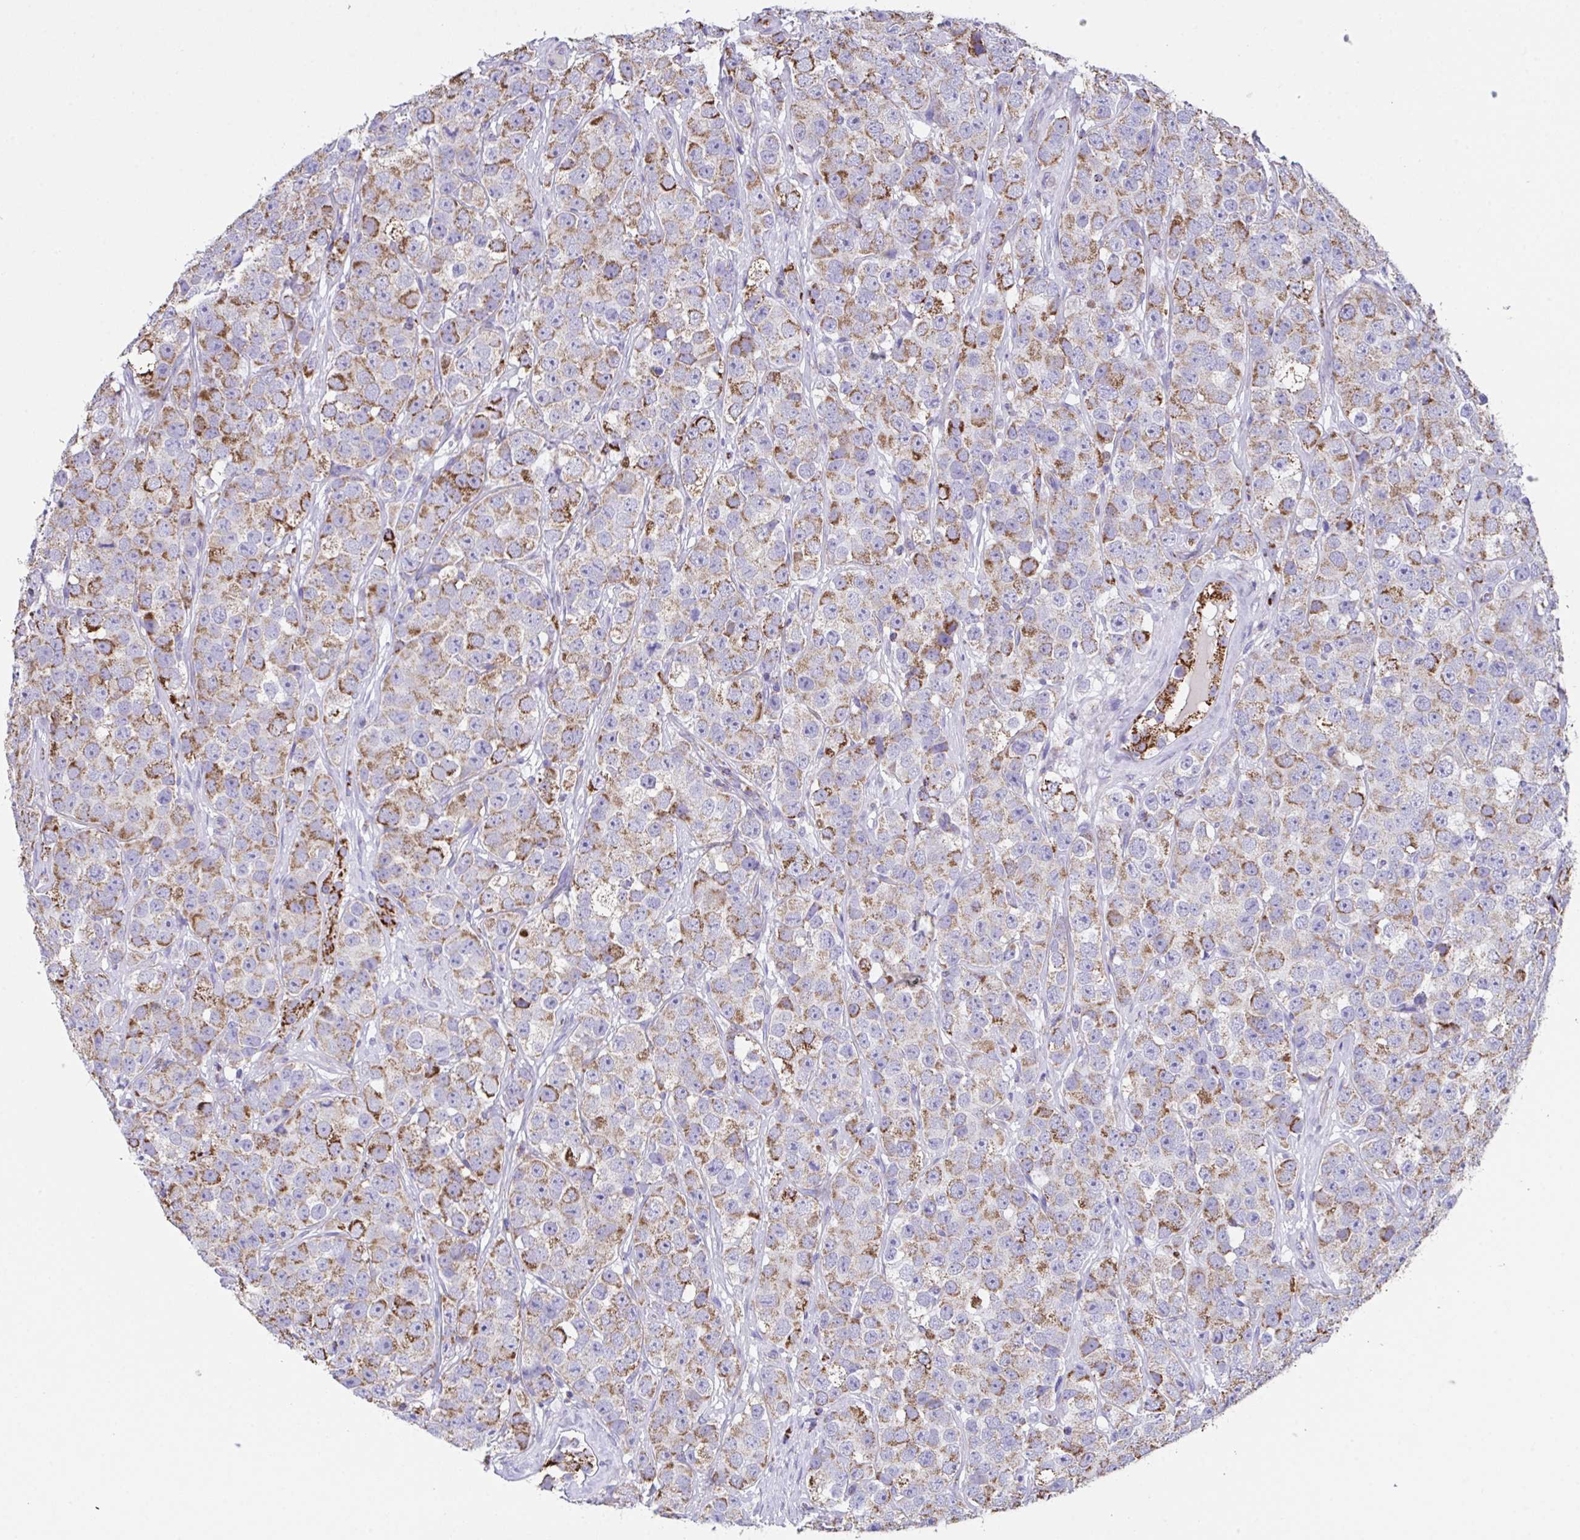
{"staining": {"intensity": "moderate", "quantity": ">75%", "location": "cytoplasmic/membranous"}, "tissue": "testis cancer", "cell_type": "Tumor cells", "image_type": "cancer", "snomed": [{"axis": "morphology", "description": "Seminoma, NOS"}, {"axis": "topography", "description": "Testis"}], "caption": "Immunohistochemical staining of testis cancer reveals moderate cytoplasmic/membranous protein expression in approximately >75% of tumor cells.", "gene": "PCMTD2", "patient": {"sex": "male", "age": 28}}